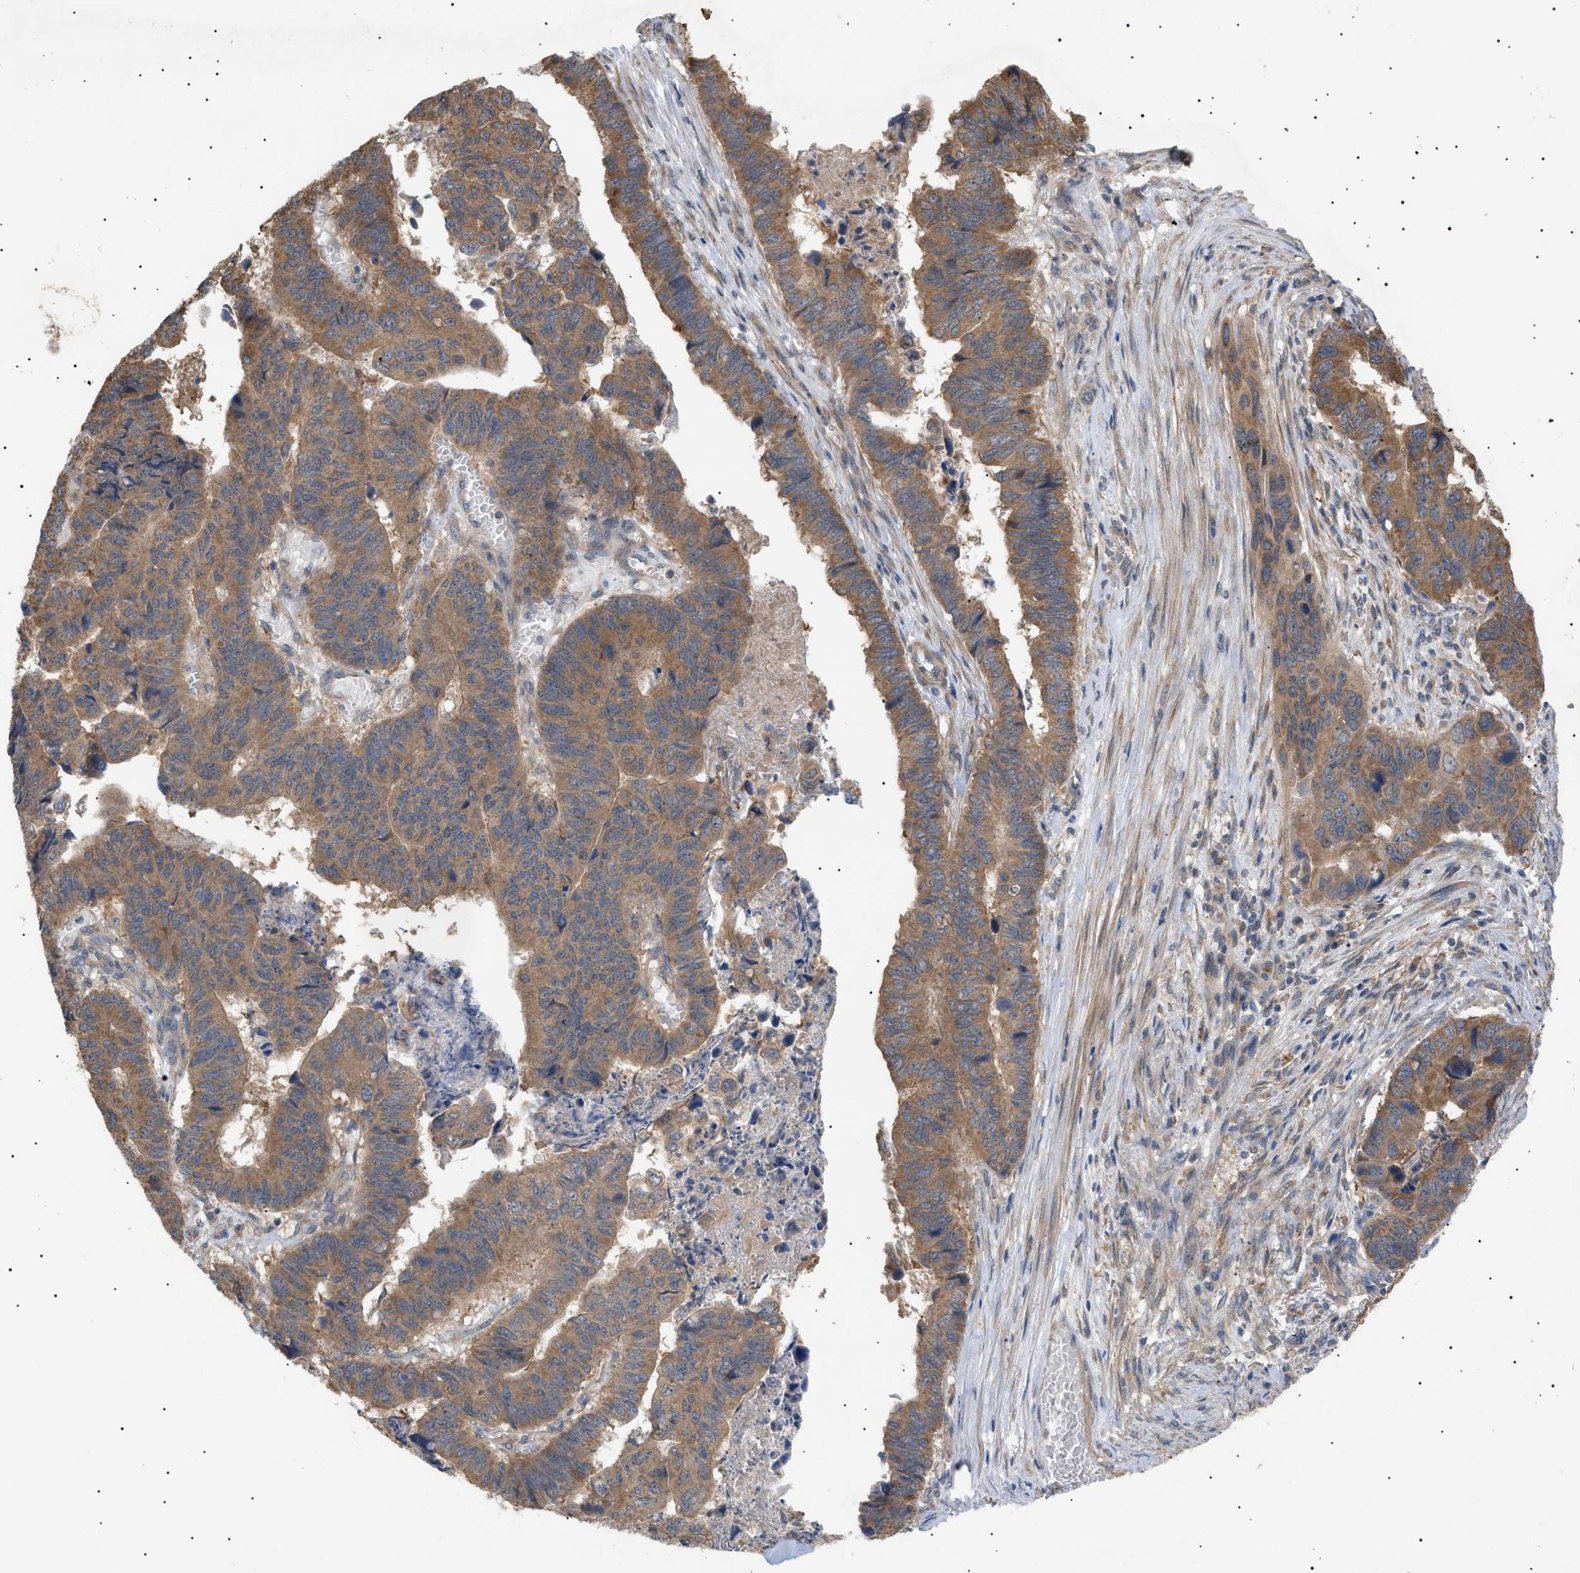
{"staining": {"intensity": "moderate", "quantity": ">75%", "location": "cytoplasmic/membranous"}, "tissue": "stomach cancer", "cell_type": "Tumor cells", "image_type": "cancer", "snomed": [{"axis": "morphology", "description": "Adenocarcinoma, NOS"}, {"axis": "topography", "description": "Stomach, lower"}], "caption": "Immunohistochemistry photomicrograph of neoplastic tissue: stomach cancer stained using IHC exhibits medium levels of moderate protein expression localized specifically in the cytoplasmic/membranous of tumor cells, appearing as a cytoplasmic/membranous brown color.", "gene": "IRS2", "patient": {"sex": "male", "age": 77}}